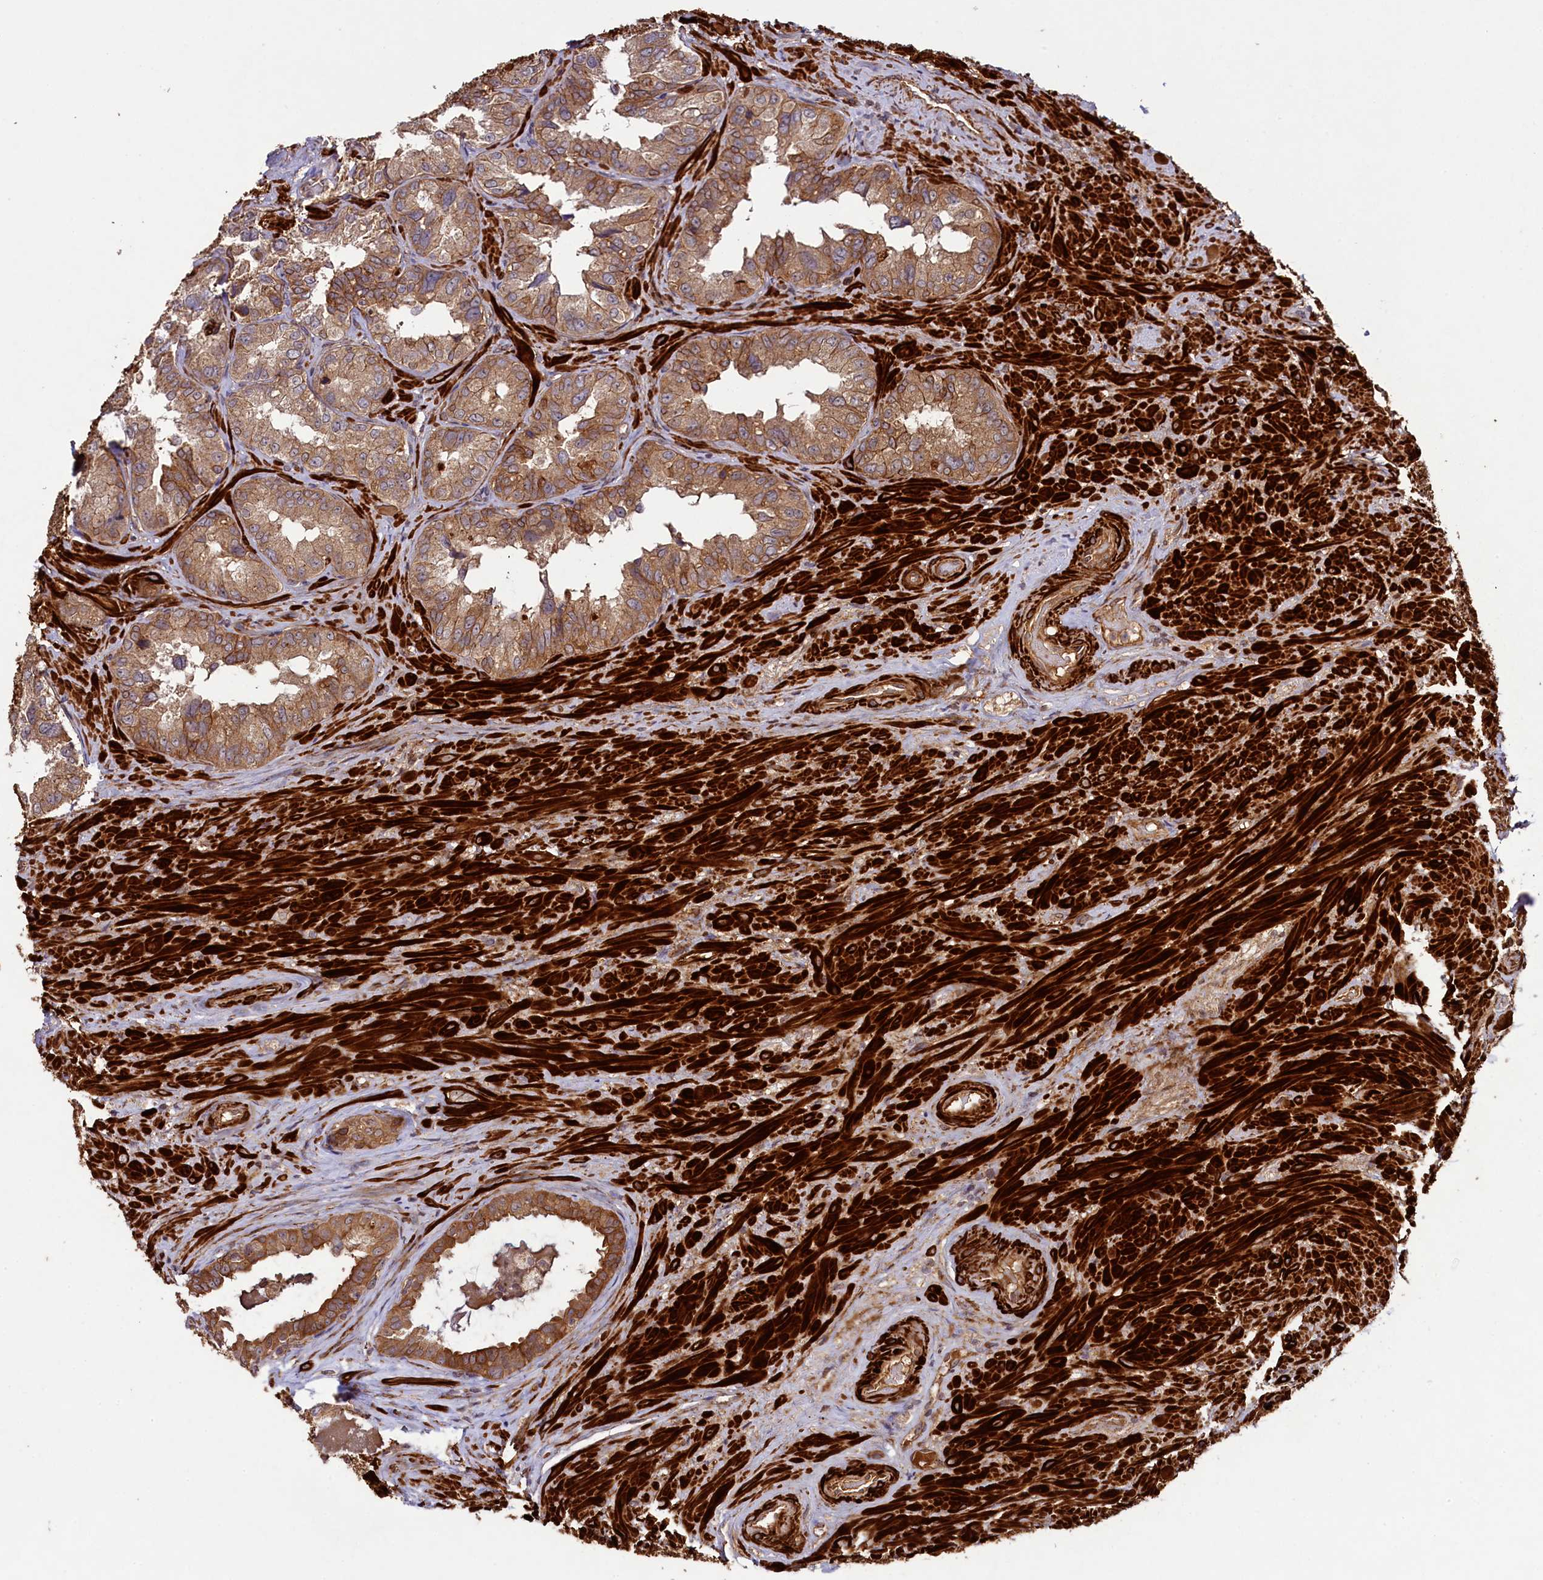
{"staining": {"intensity": "moderate", "quantity": ">75%", "location": "cytoplasmic/membranous"}, "tissue": "seminal vesicle", "cell_type": "Glandular cells", "image_type": "normal", "snomed": [{"axis": "morphology", "description": "Normal tissue, NOS"}, {"axis": "topography", "description": "Seminal veicle"}, {"axis": "topography", "description": "Peripheral nerve tissue"}], "caption": "Human seminal vesicle stained for a protein (brown) displays moderate cytoplasmic/membranous positive staining in about >75% of glandular cells.", "gene": "CCDC102A", "patient": {"sex": "male", "age": 67}}